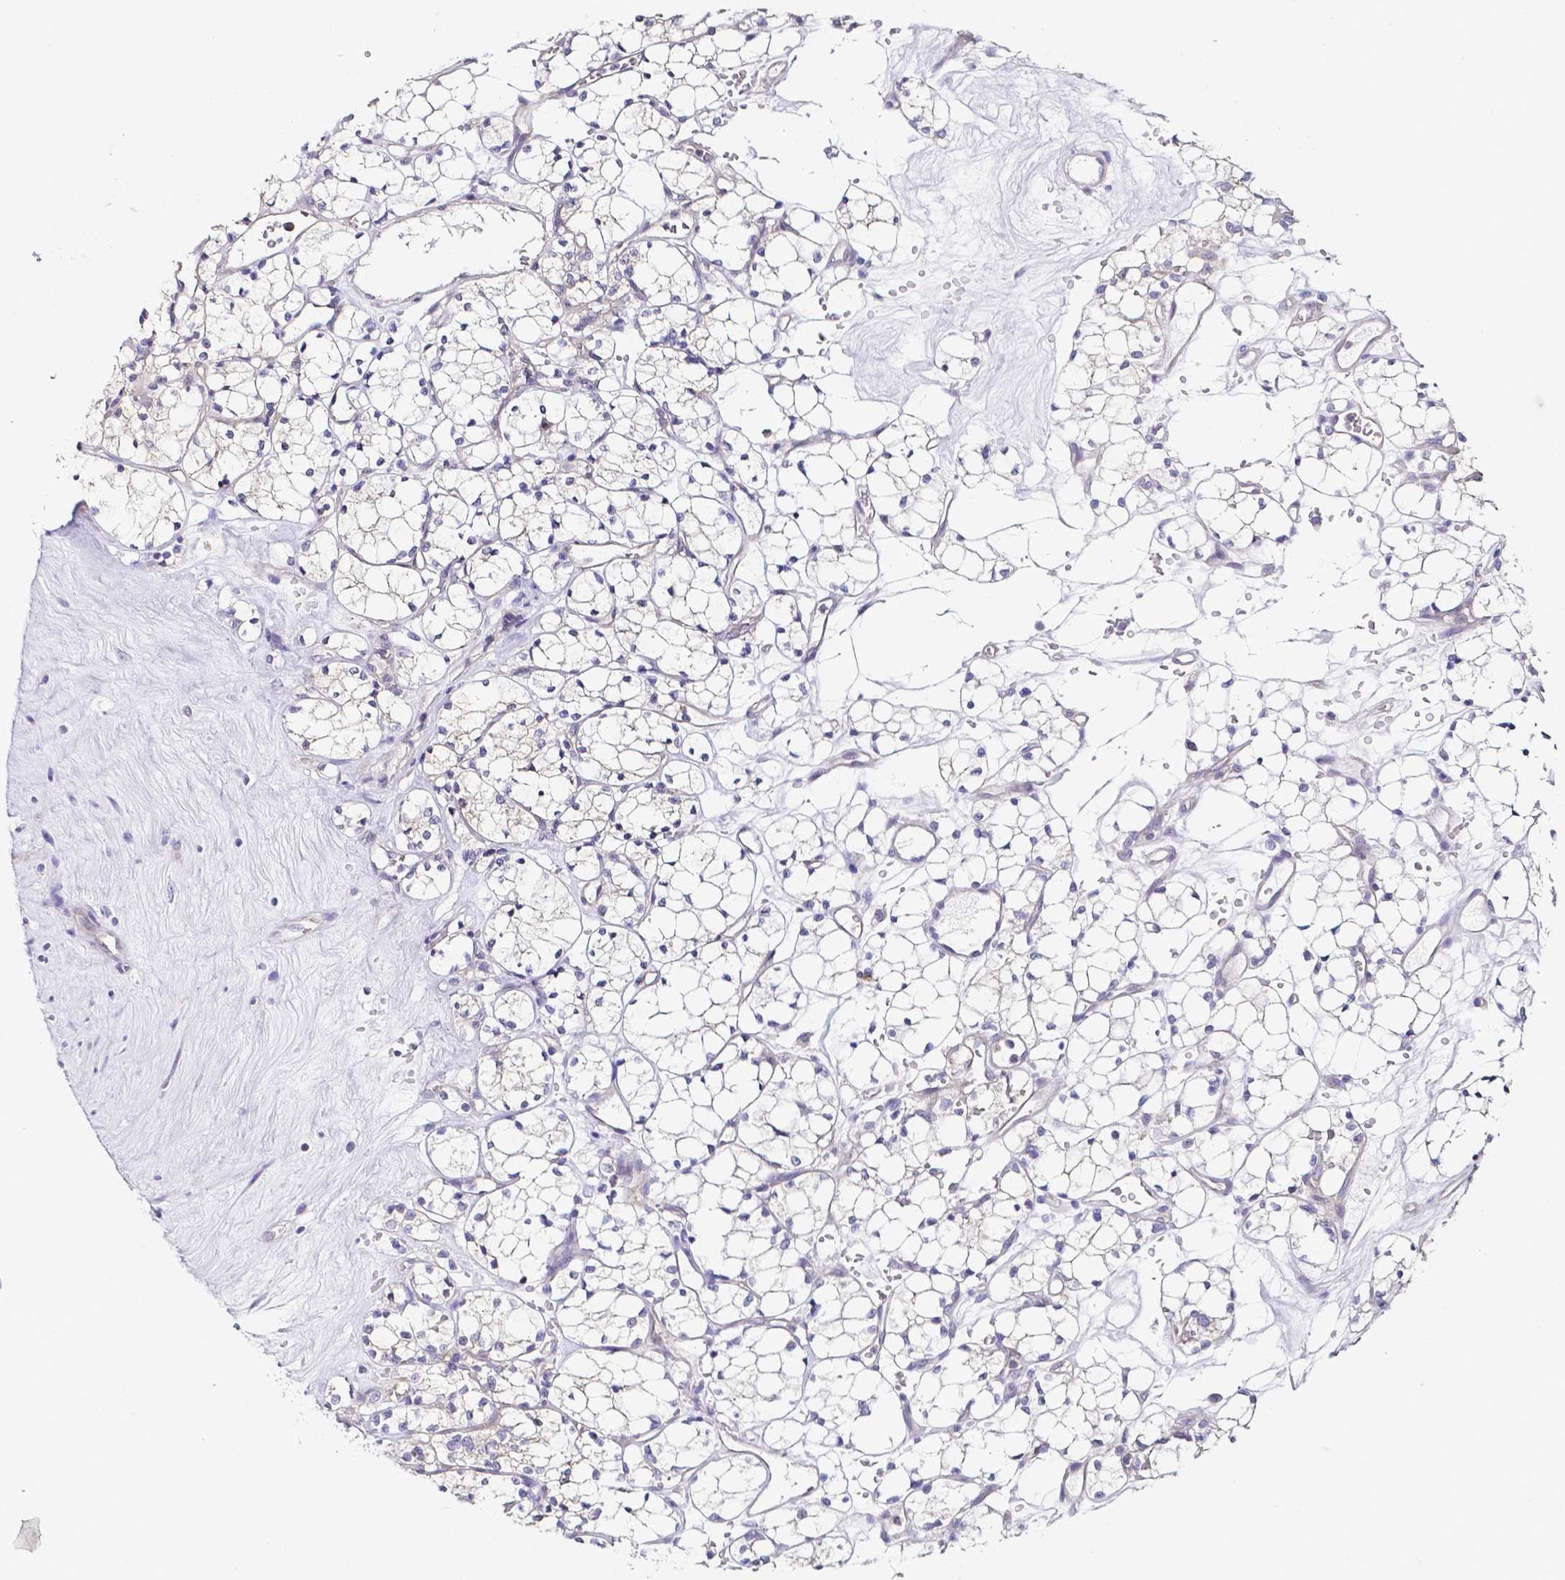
{"staining": {"intensity": "negative", "quantity": "none", "location": "none"}, "tissue": "renal cancer", "cell_type": "Tumor cells", "image_type": "cancer", "snomed": [{"axis": "morphology", "description": "Adenocarcinoma, NOS"}, {"axis": "topography", "description": "Kidney"}], "caption": "DAB immunohistochemical staining of human renal cancer displays no significant staining in tumor cells. (Stains: DAB (3,3'-diaminobenzidine) IHC with hematoxylin counter stain, Microscopy: brightfield microscopy at high magnification).", "gene": "PKP3", "patient": {"sex": "female", "age": 69}}